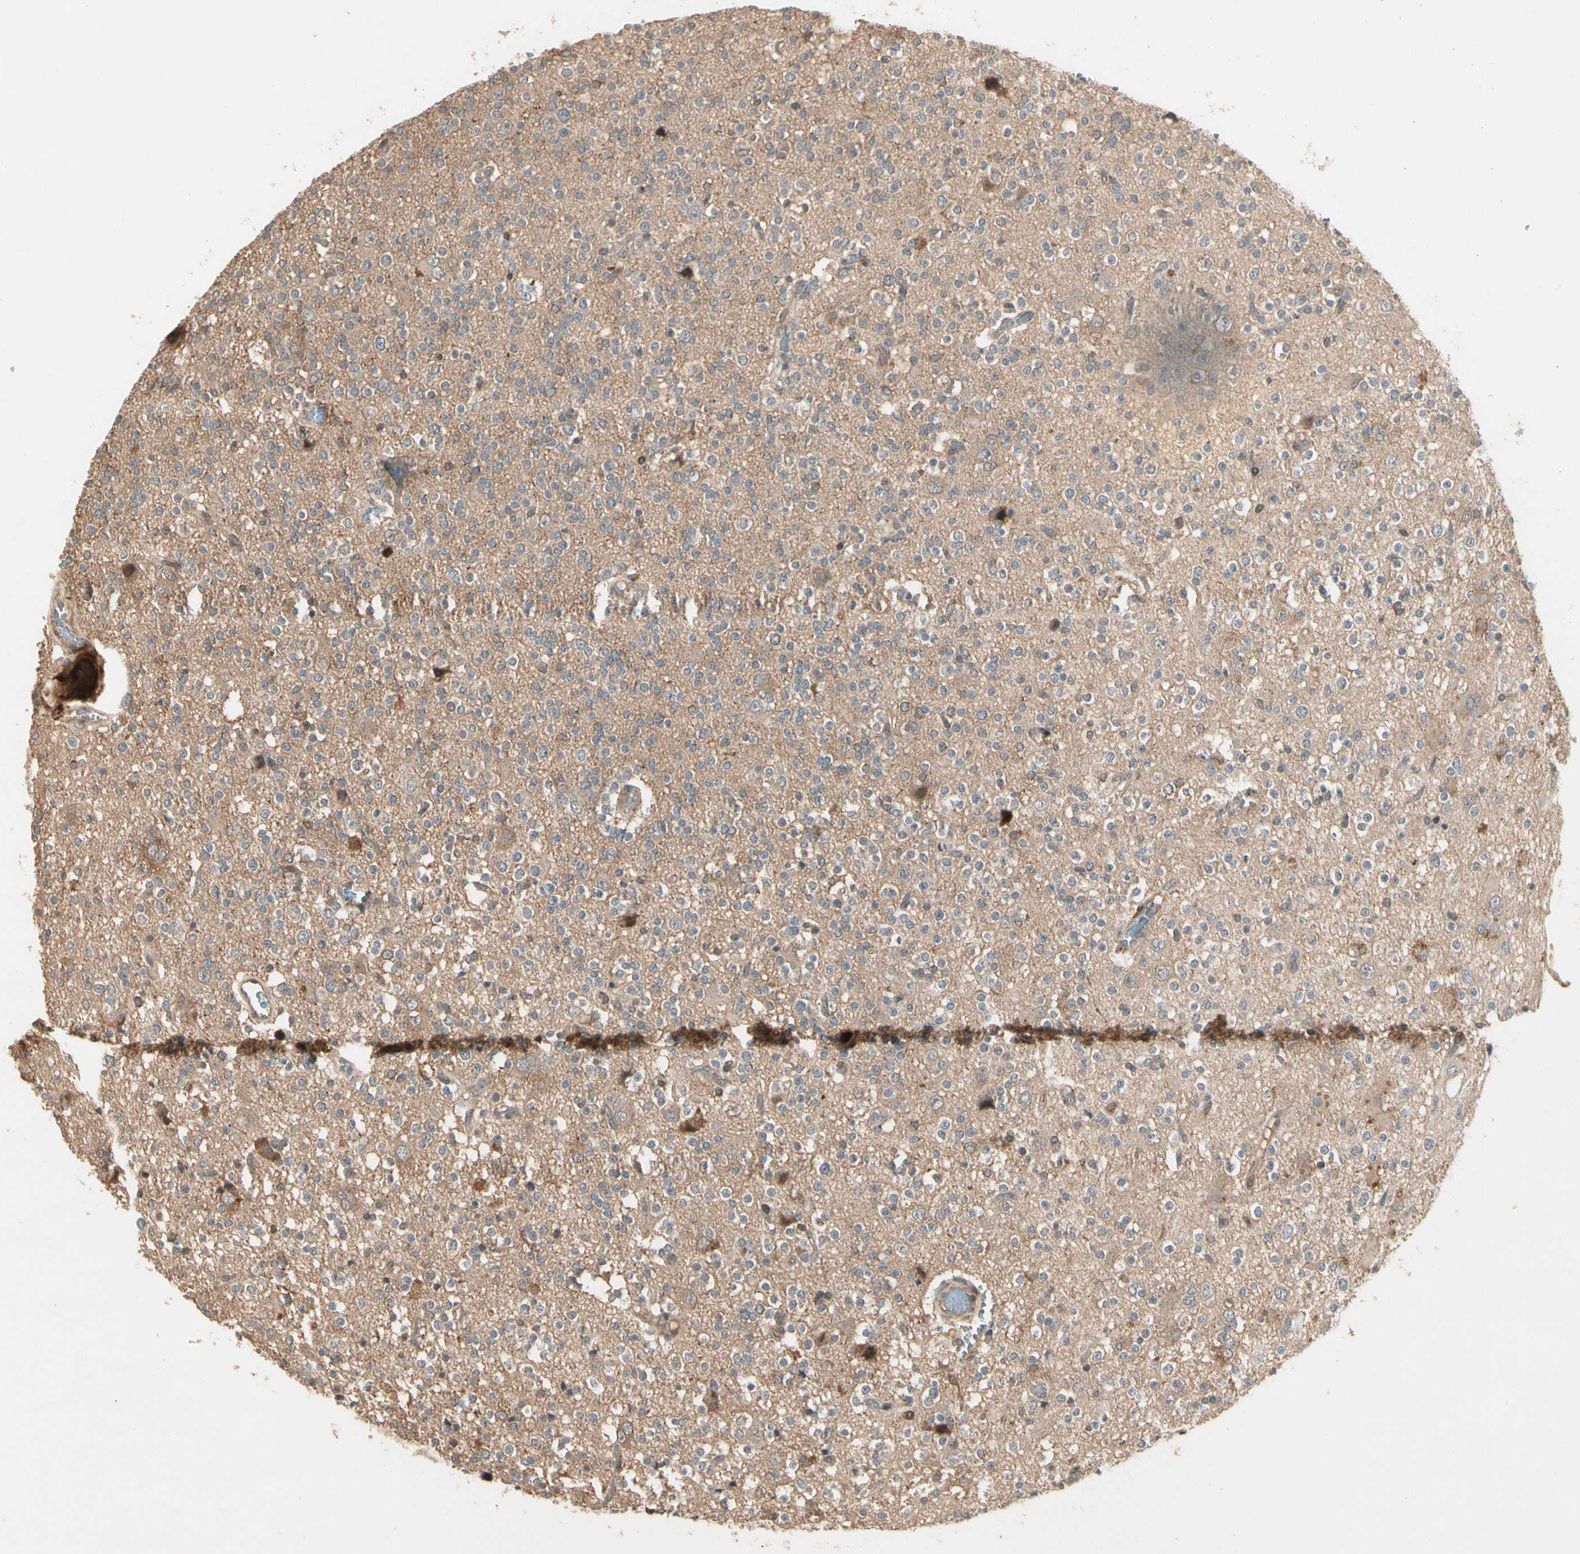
{"staining": {"intensity": "moderate", "quantity": "<25%", "location": "cytoplasmic/membranous"}, "tissue": "glioma", "cell_type": "Tumor cells", "image_type": "cancer", "snomed": [{"axis": "morphology", "description": "Glioma, malignant, High grade"}, {"axis": "topography", "description": "Brain"}], "caption": "Protein staining of malignant glioma (high-grade) tissue displays moderate cytoplasmic/membranous staining in approximately <25% of tumor cells.", "gene": "ATG4C", "patient": {"sex": "male", "age": 47}}